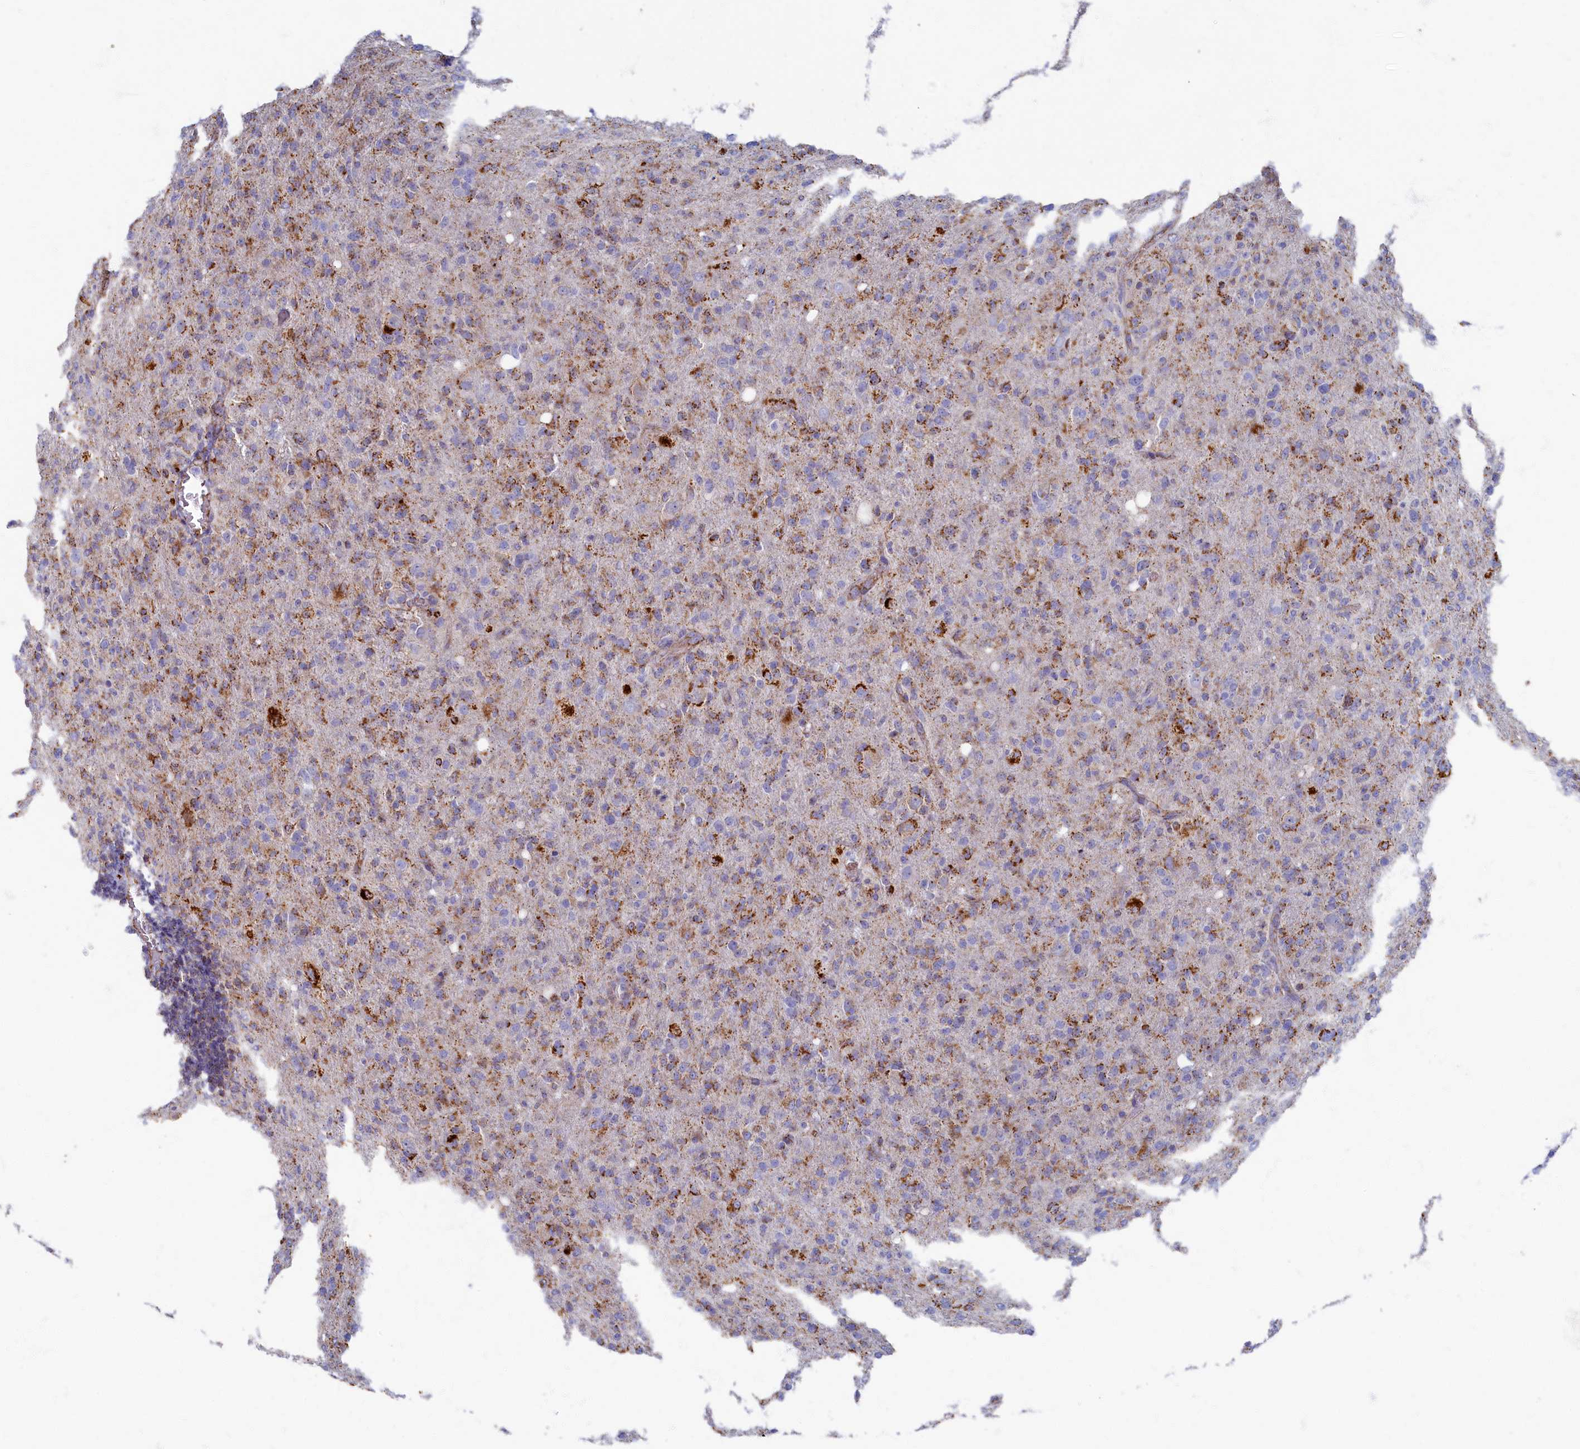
{"staining": {"intensity": "moderate", "quantity": "<25%", "location": "cytoplasmic/membranous"}, "tissue": "glioma", "cell_type": "Tumor cells", "image_type": "cancer", "snomed": [{"axis": "morphology", "description": "Glioma, malignant, High grade"}, {"axis": "topography", "description": "Brain"}], "caption": "Moderate cytoplasmic/membranous positivity for a protein is identified in about <25% of tumor cells of glioma using immunohistochemistry.", "gene": "OCIAD2", "patient": {"sex": "female", "age": 57}}